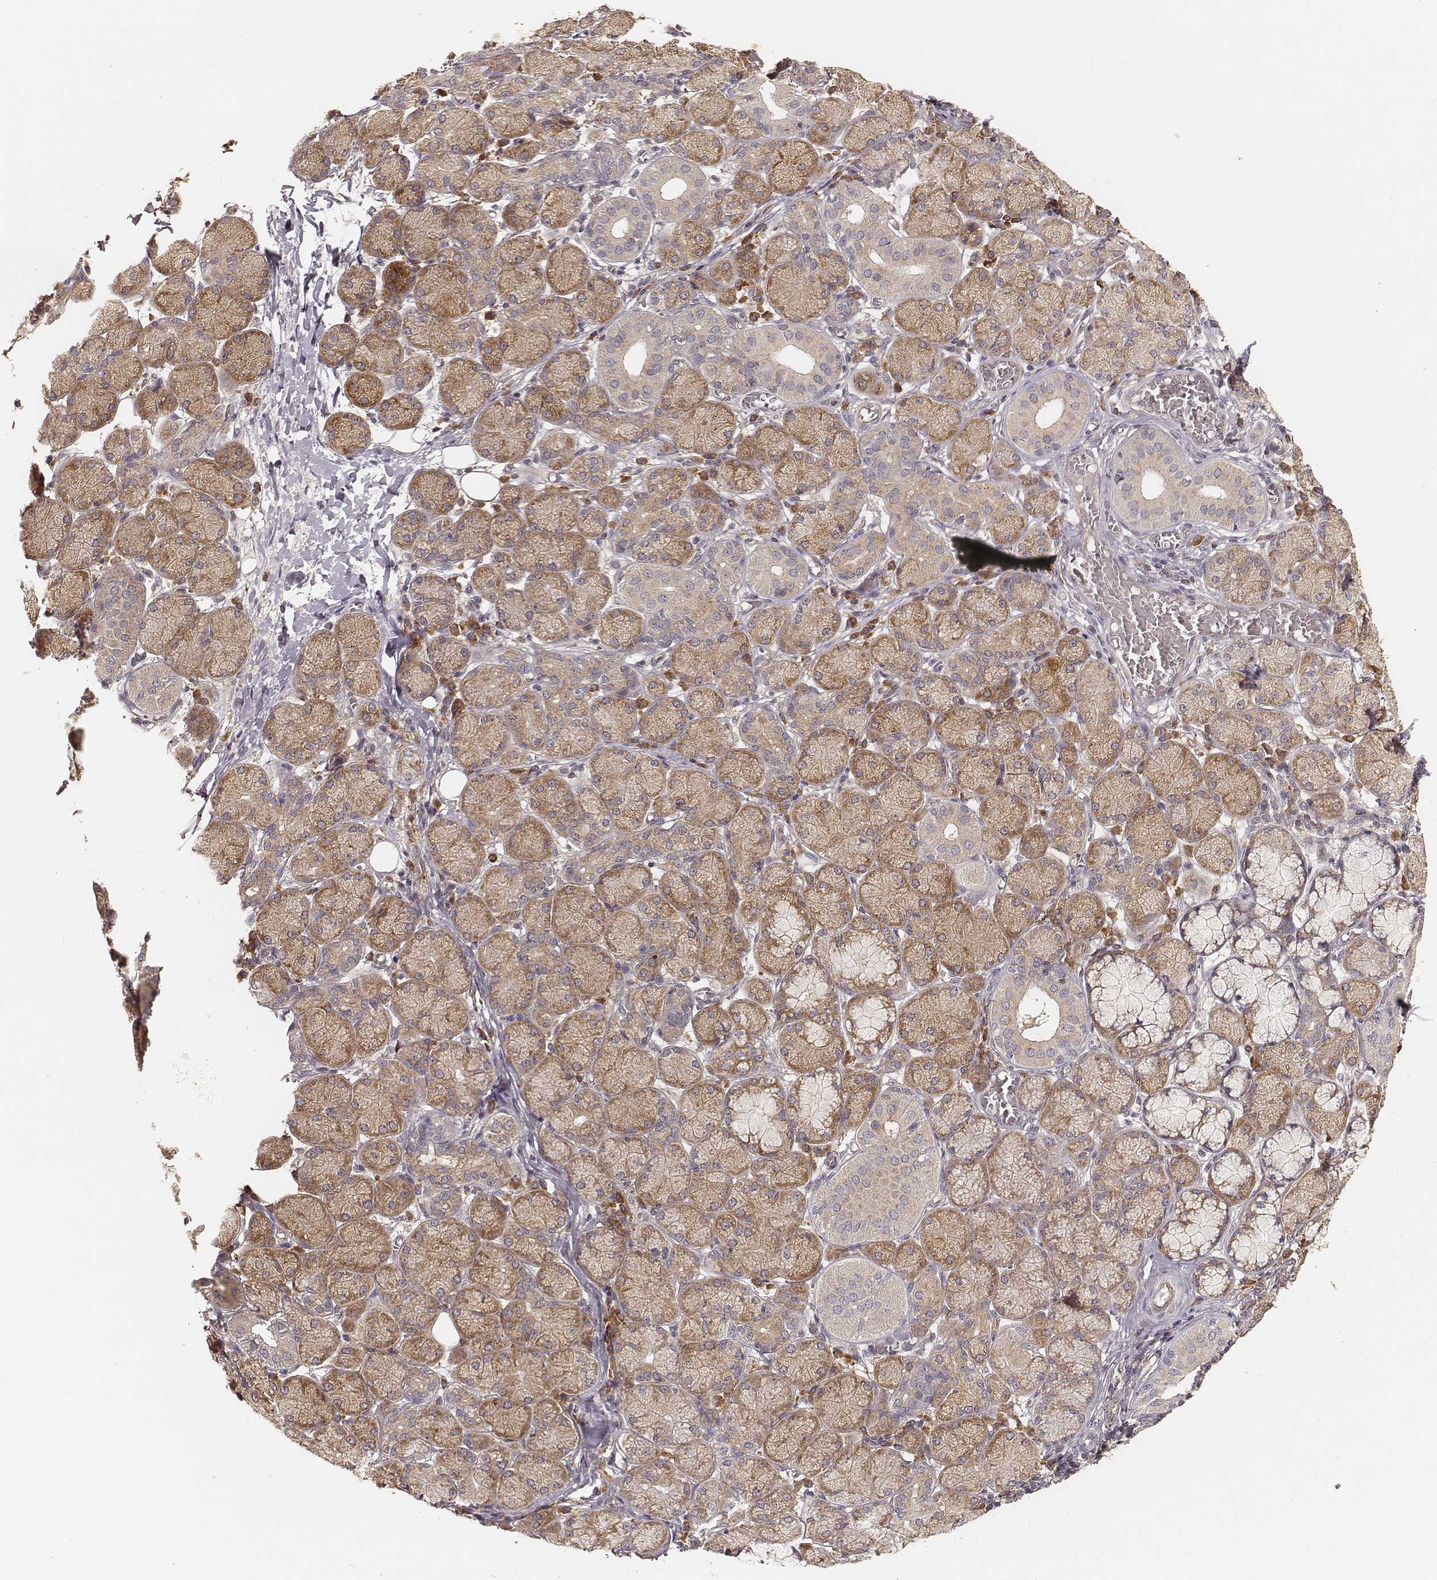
{"staining": {"intensity": "moderate", "quantity": "25%-75%", "location": "cytoplasmic/membranous"}, "tissue": "salivary gland", "cell_type": "Glandular cells", "image_type": "normal", "snomed": [{"axis": "morphology", "description": "Normal tissue, NOS"}, {"axis": "topography", "description": "Salivary gland"}, {"axis": "topography", "description": "Peripheral nerve tissue"}], "caption": "This photomicrograph demonstrates benign salivary gland stained with immunohistochemistry to label a protein in brown. The cytoplasmic/membranous of glandular cells show moderate positivity for the protein. Nuclei are counter-stained blue.", "gene": "CARS1", "patient": {"sex": "female", "age": 24}}